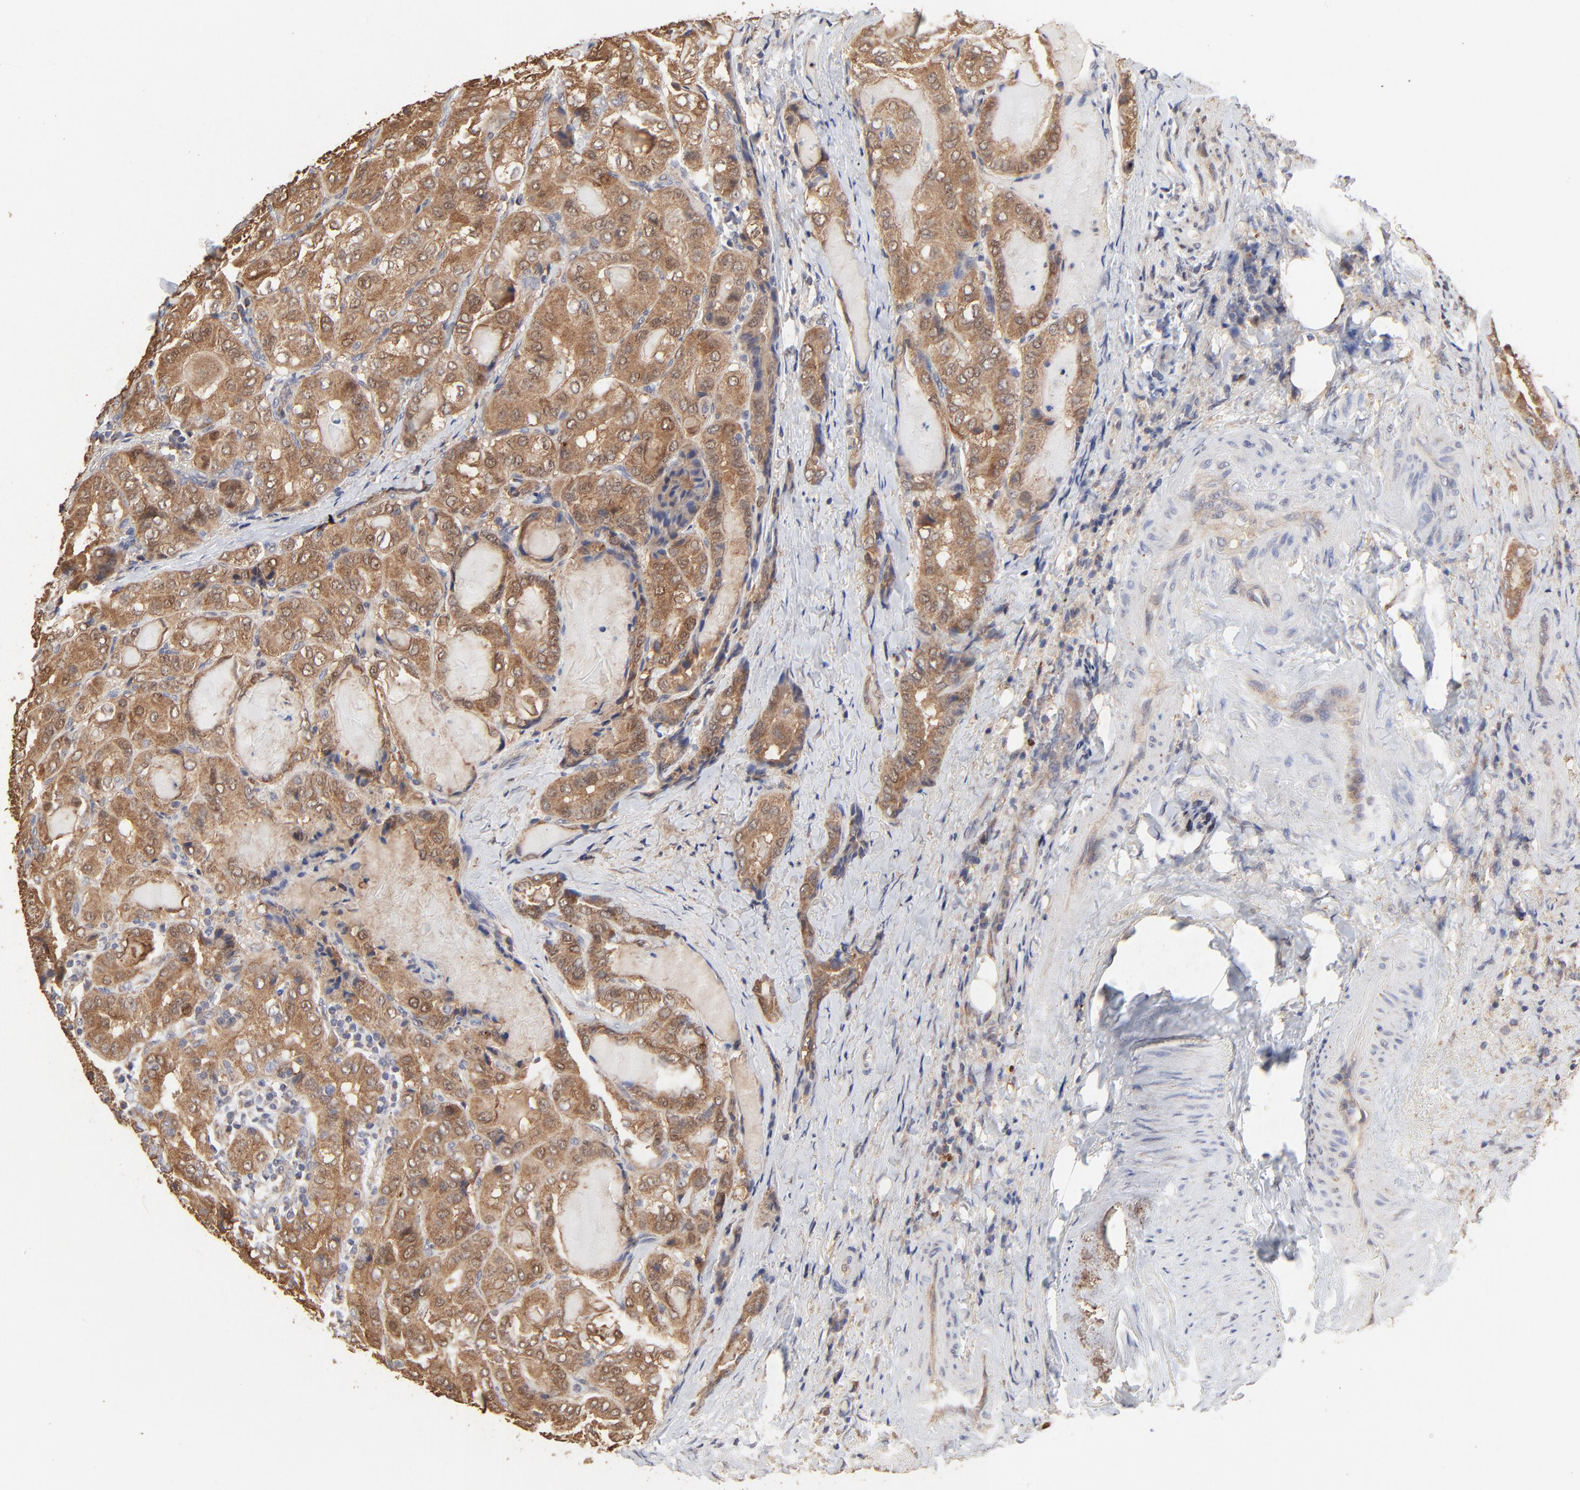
{"staining": {"intensity": "moderate", "quantity": ">75%", "location": "cytoplasmic/membranous"}, "tissue": "thyroid cancer", "cell_type": "Tumor cells", "image_type": "cancer", "snomed": [{"axis": "morphology", "description": "Papillary adenocarcinoma, NOS"}, {"axis": "topography", "description": "Thyroid gland"}], "caption": "Immunohistochemistry (IHC) of human thyroid cancer (papillary adenocarcinoma) displays medium levels of moderate cytoplasmic/membranous staining in about >75% of tumor cells. (DAB (3,3'-diaminobenzidine) IHC, brown staining for protein, blue staining for nuclei).", "gene": "LGALS3", "patient": {"sex": "female", "age": 71}}